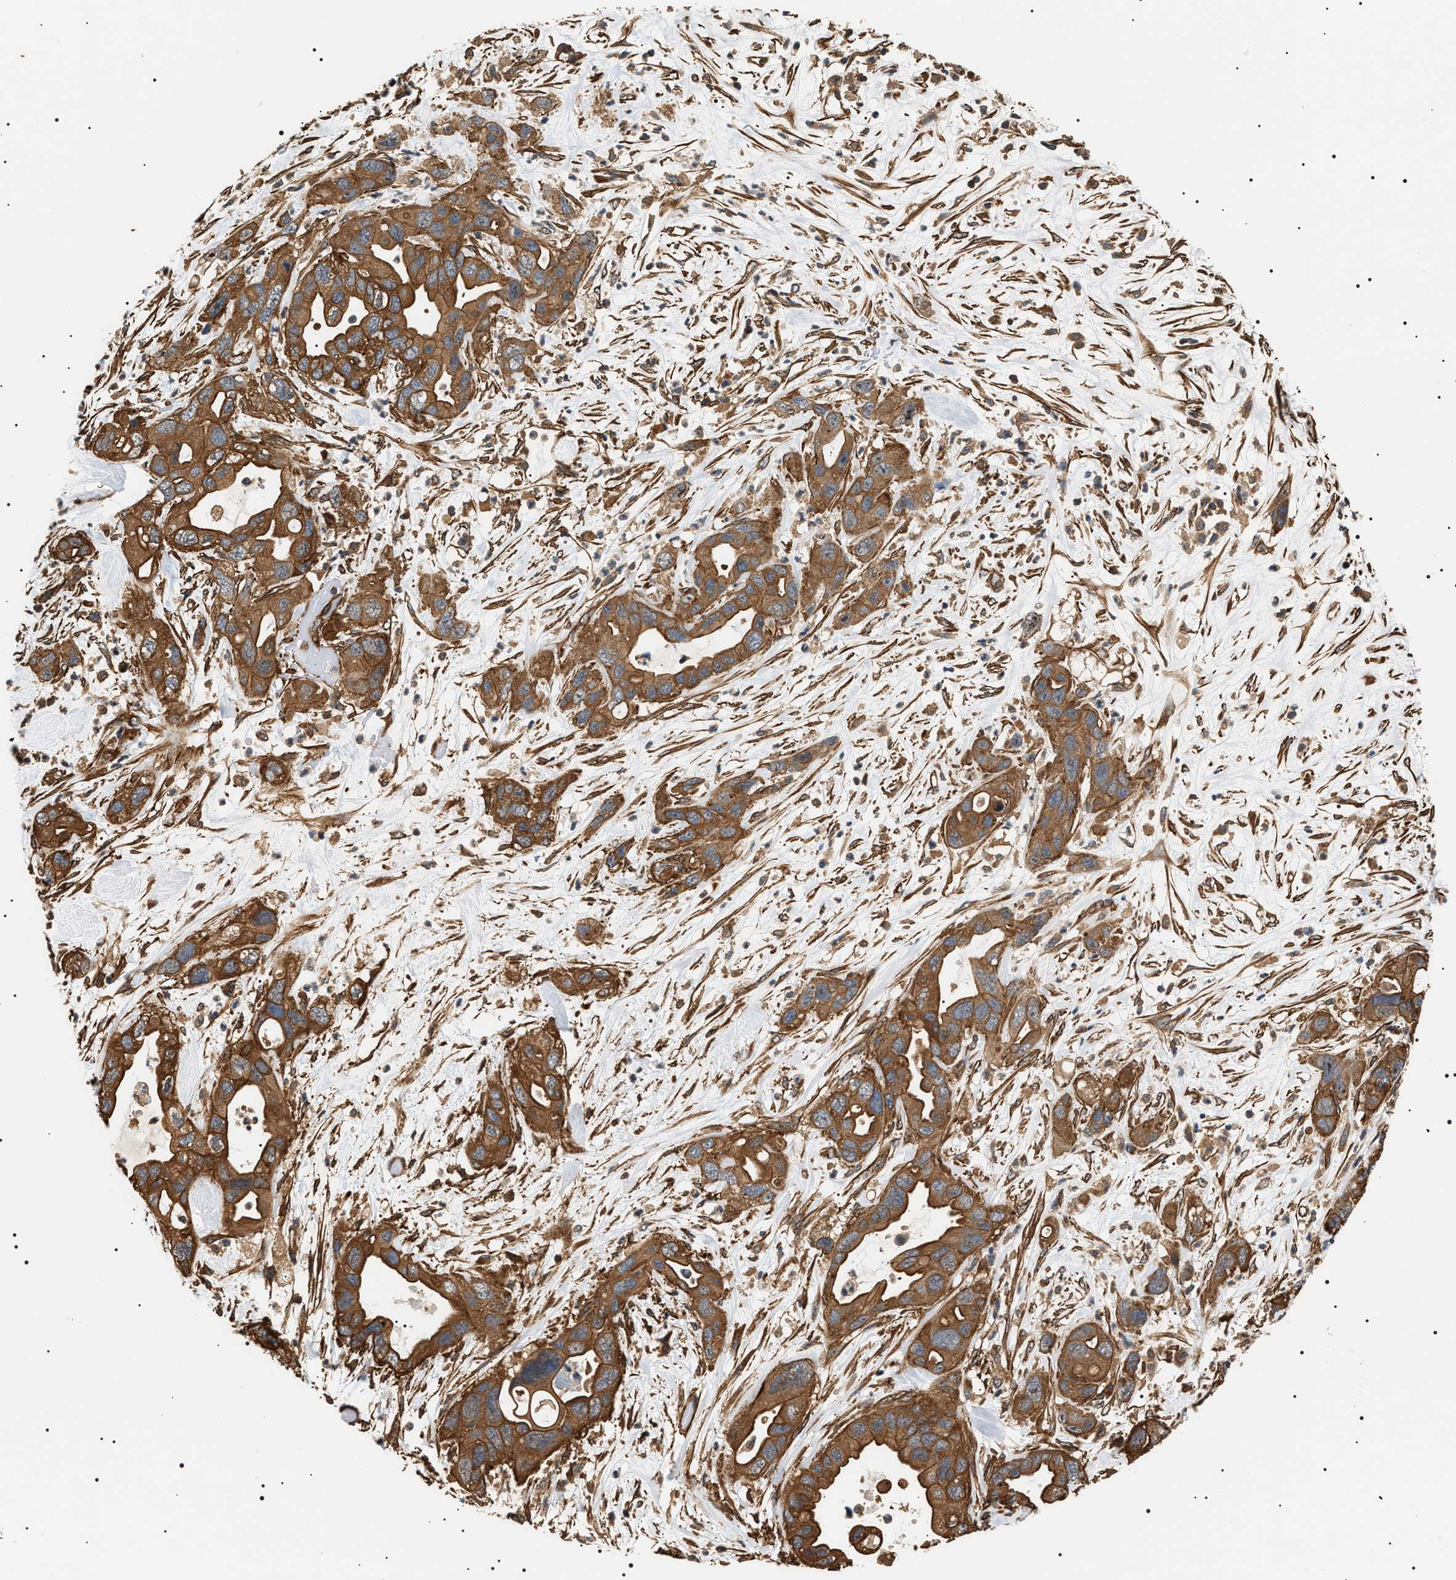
{"staining": {"intensity": "moderate", "quantity": ">75%", "location": "cytoplasmic/membranous"}, "tissue": "pancreatic cancer", "cell_type": "Tumor cells", "image_type": "cancer", "snomed": [{"axis": "morphology", "description": "Adenocarcinoma, NOS"}, {"axis": "topography", "description": "Pancreas"}], "caption": "An image of human pancreatic cancer stained for a protein demonstrates moderate cytoplasmic/membranous brown staining in tumor cells.", "gene": "SH3GLB2", "patient": {"sex": "female", "age": 71}}